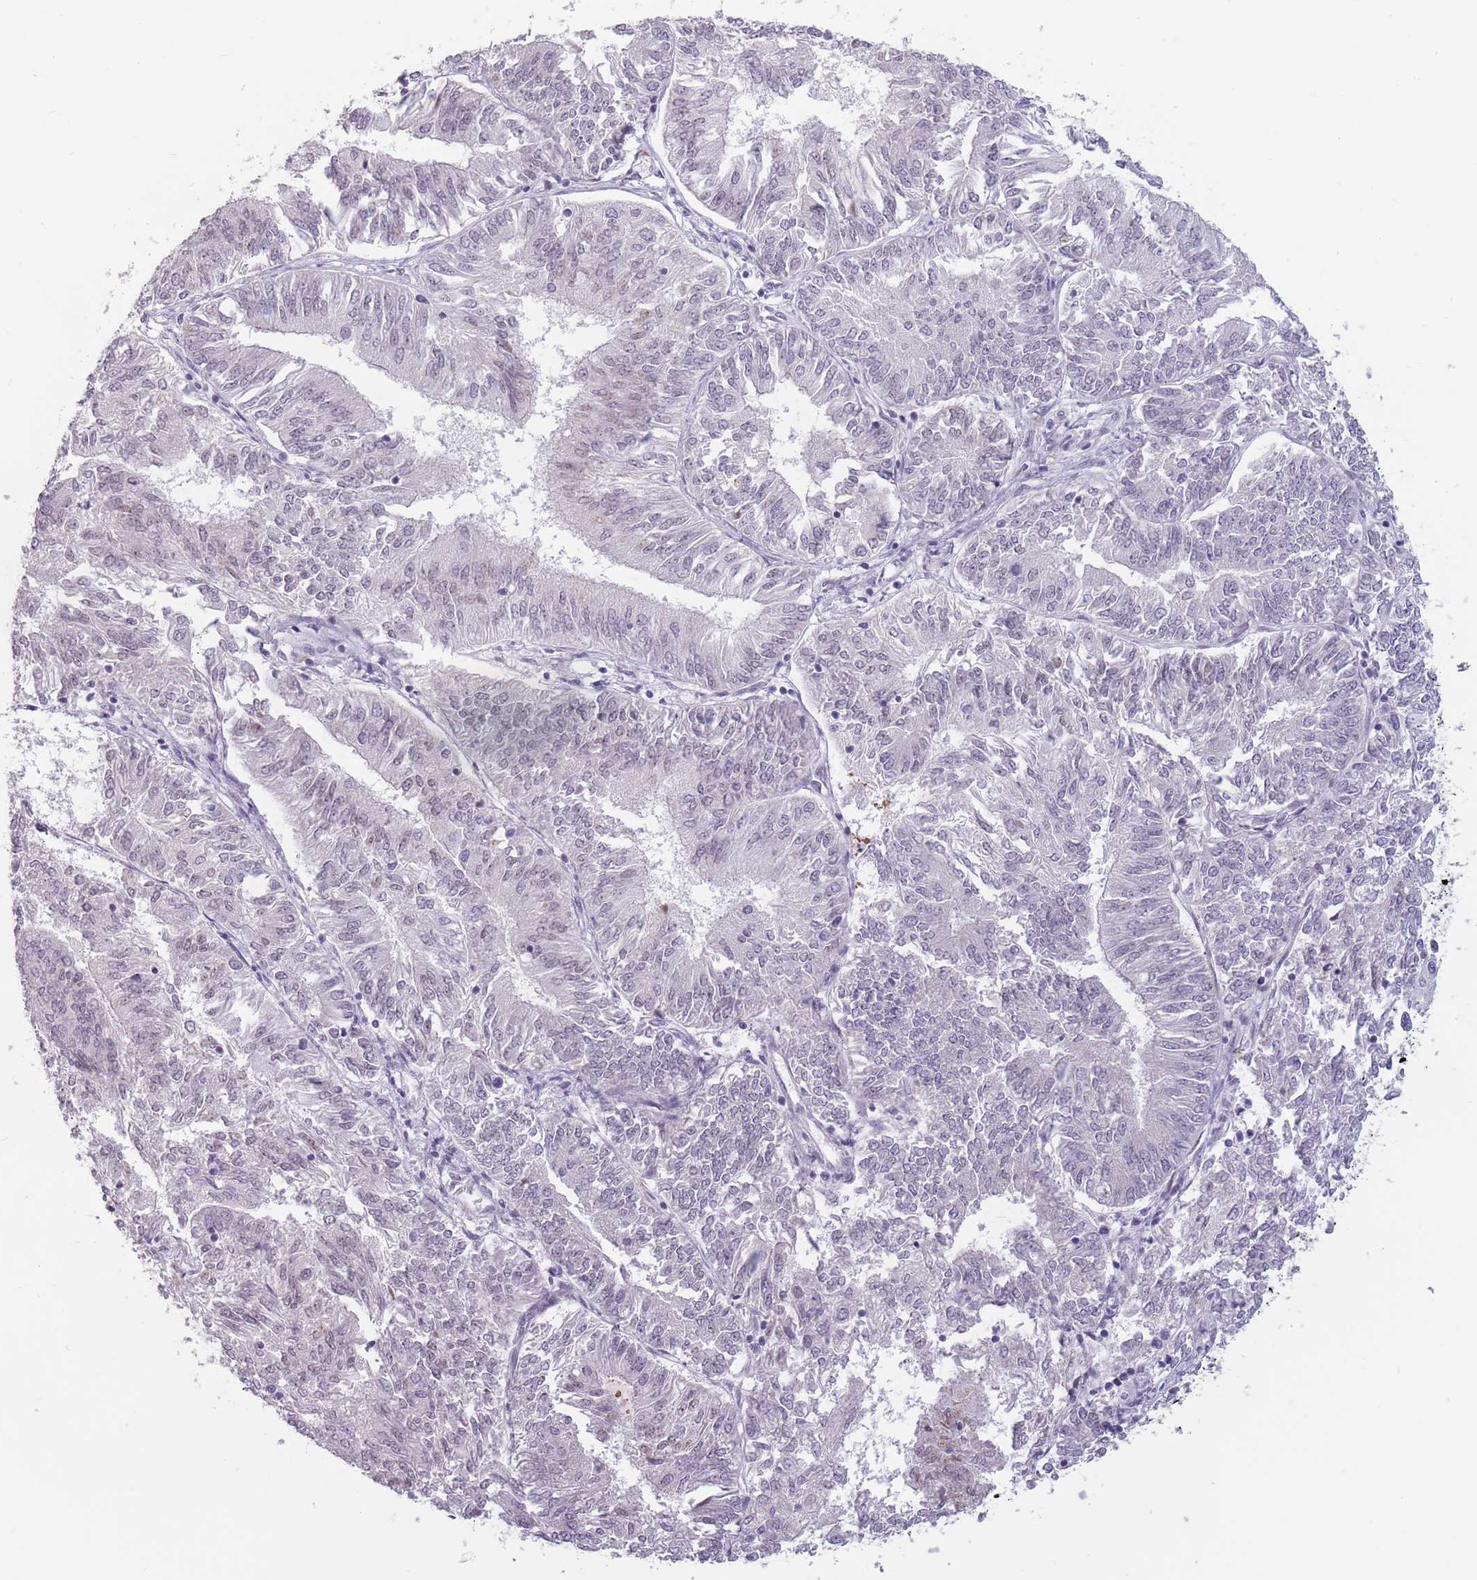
{"staining": {"intensity": "negative", "quantity": "none", "location": "none"}, "tissue": "endometrial cancer", "cell_type": "Tumor cells", "image_type": "cancer", "snomed": [{"axis": "morphology", "description": "Adenocarcinoma, NOS"}, {"axis": "topography", "description": "Endometrium"}], "caption": "This micrograph is of adenocarcinoma (endometrial) stained with immunohistochemistry to label a protein in brown with the nuclei are counter-stained blue. There is no staining in tumor cells. The staining was performed using DAB to visualize the protein expression in brown, while the nuclei were stained in blue with hematoxylin (Magnification: 20x).", "gene": "PTCHD1", "patient": {"sex": "female", "age": 58}}